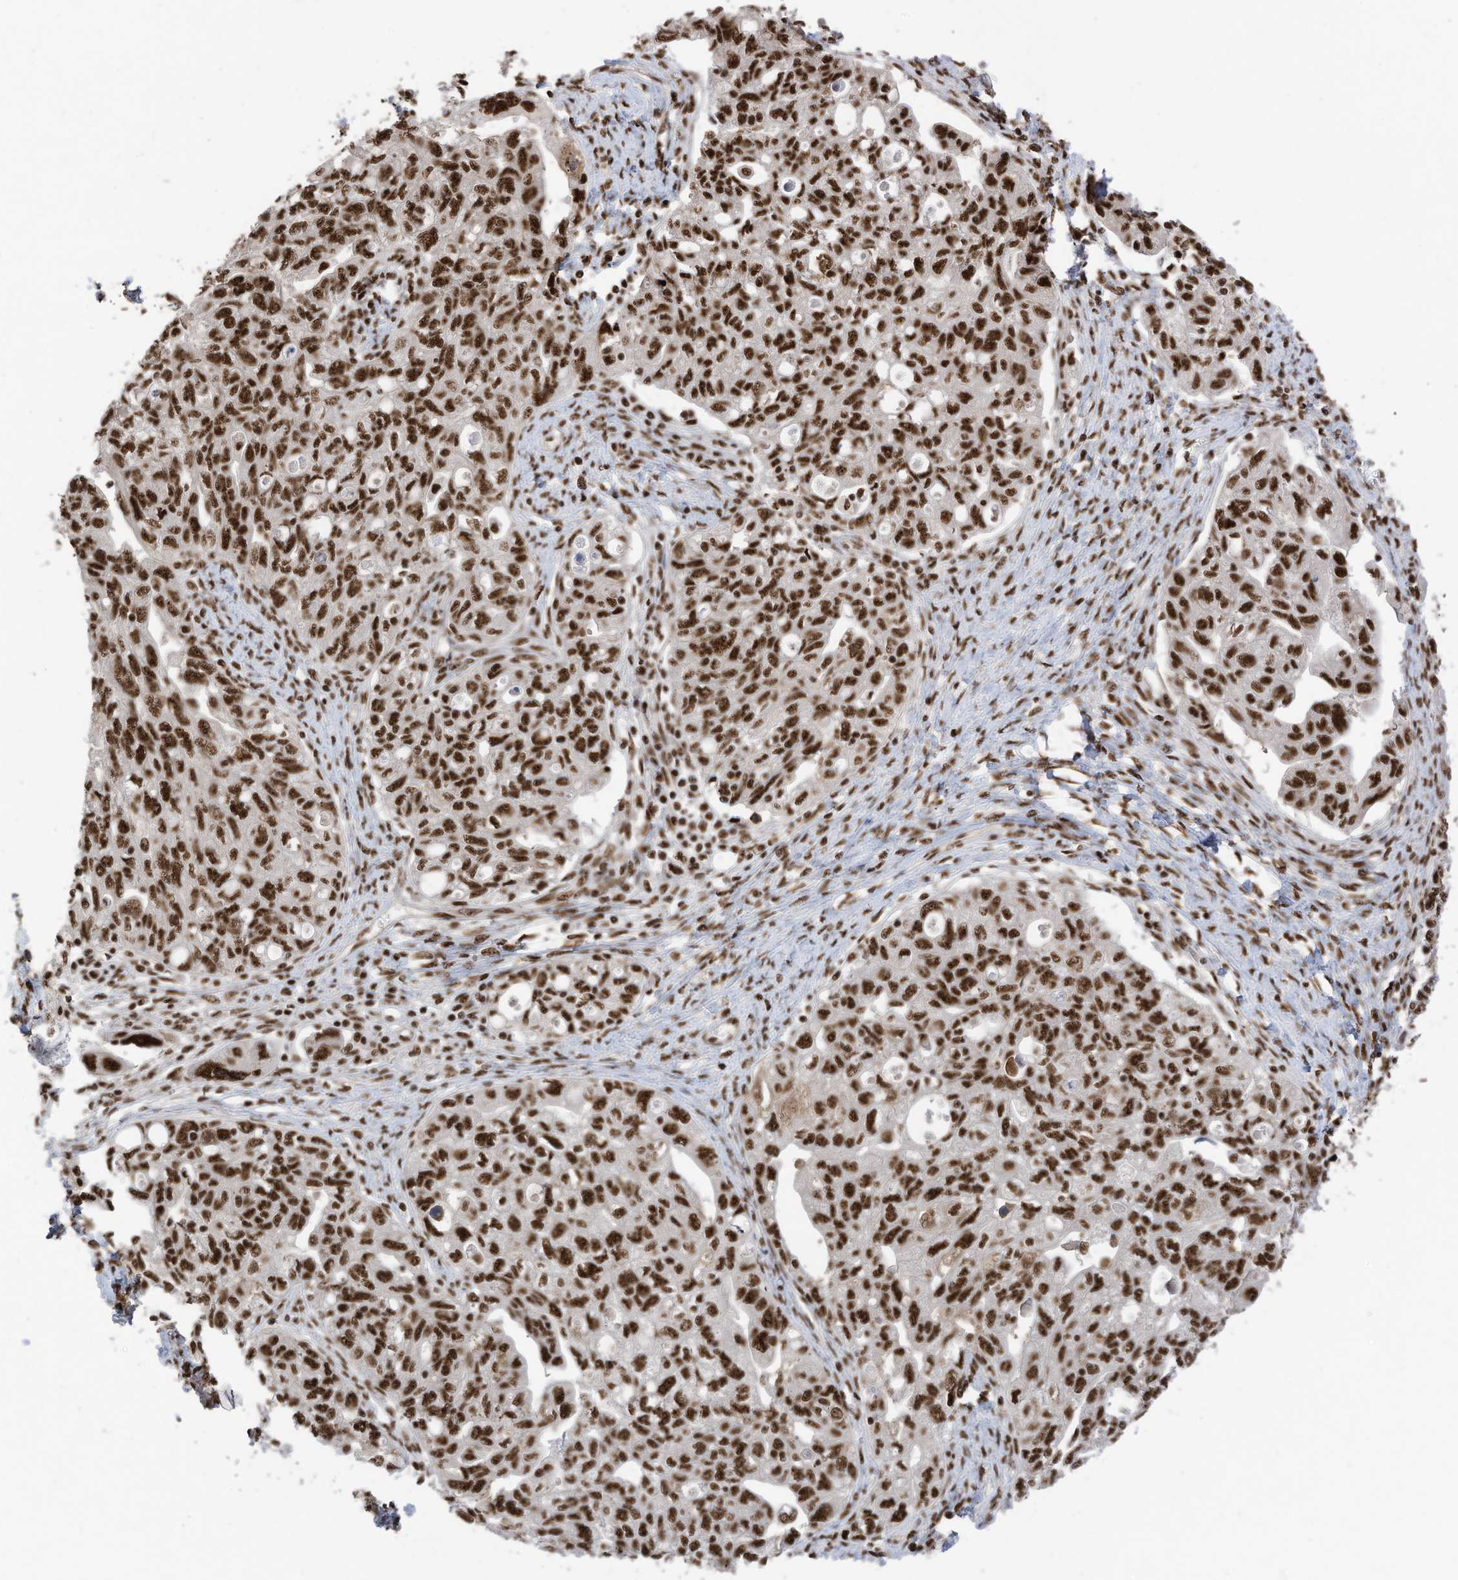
{"staining": {"intensity": "strong", "quantity": ">75%", "location": "nuclear"}, "tissue": "ovarian cancer", "cell_type": "Tumor cells", "image_type": "cancer", "snomed": [{"axis": "morphology", "description": "Carcinoma, NOS"}, {"axis": "morphology", "description": "Cystadenocarcinoma, serous, NOS"}, {"axis": "topography", "description": "Ovary"}], "caption": "Human ovarian carcinoma stained for a protein (brown) shows strong nuclear positive positivity in approximately >75% of tumor cells.", "gene": "SF3A3", "patient": {"sex": "female", "age": 69}}